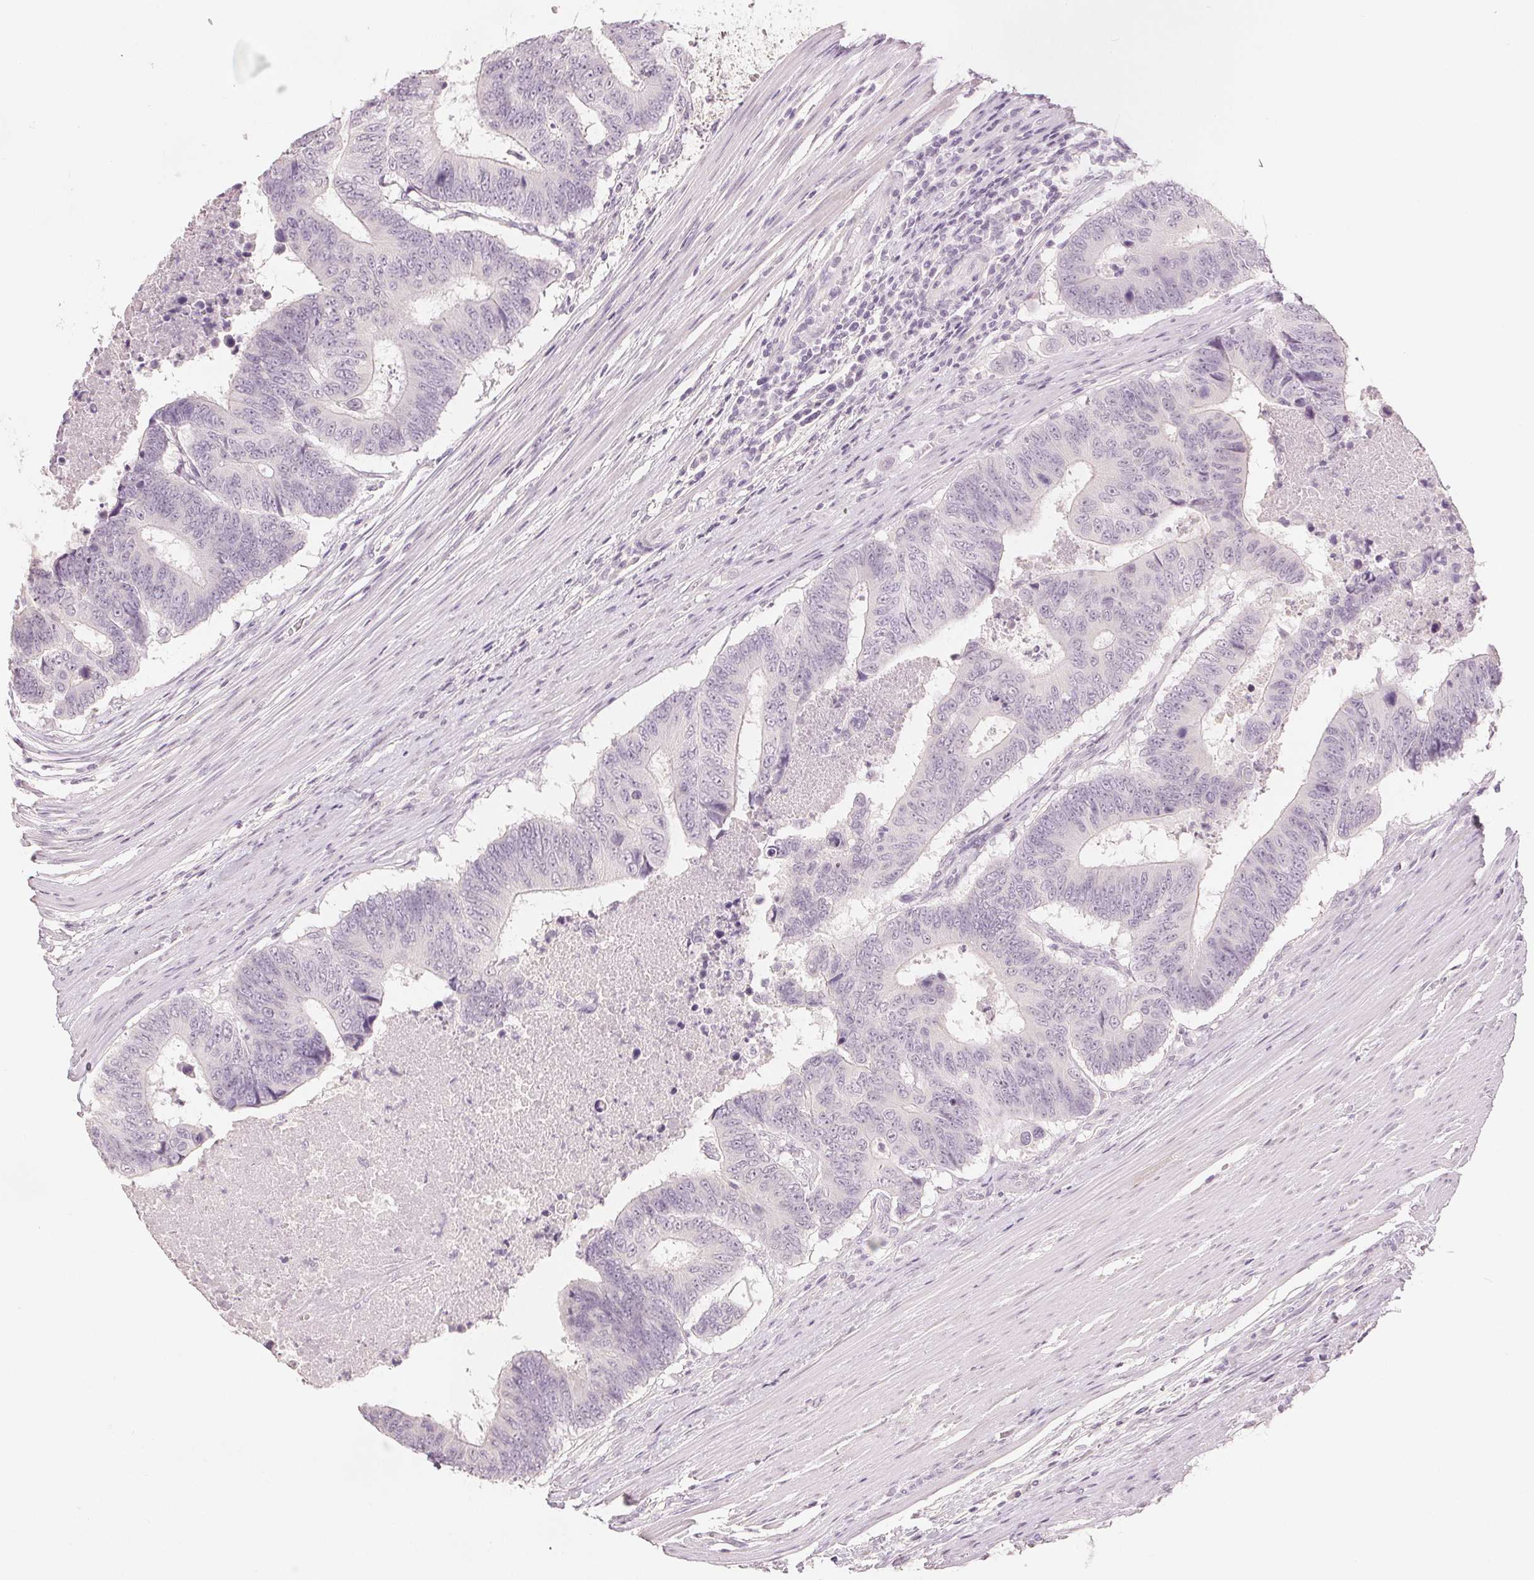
{"staining": {"intensity": "negative", "quantity": "none", "location": "none"}, "tissue": "colorectal cancer", "cell_type": "Tumor cells", "image_type": "cancer", "snomed": [{"axis": "morphology", "description": "Adenocarcinoma, NOS"}, {"axis": "topography", "description": "Colon"}], "caption": "The photomicrograph exhibits no significant positivity in tumor cells of adenocarcinoma (colorectal).", "gene": "SLC27A5", "patient": {"sex": "female", "age": 48}}